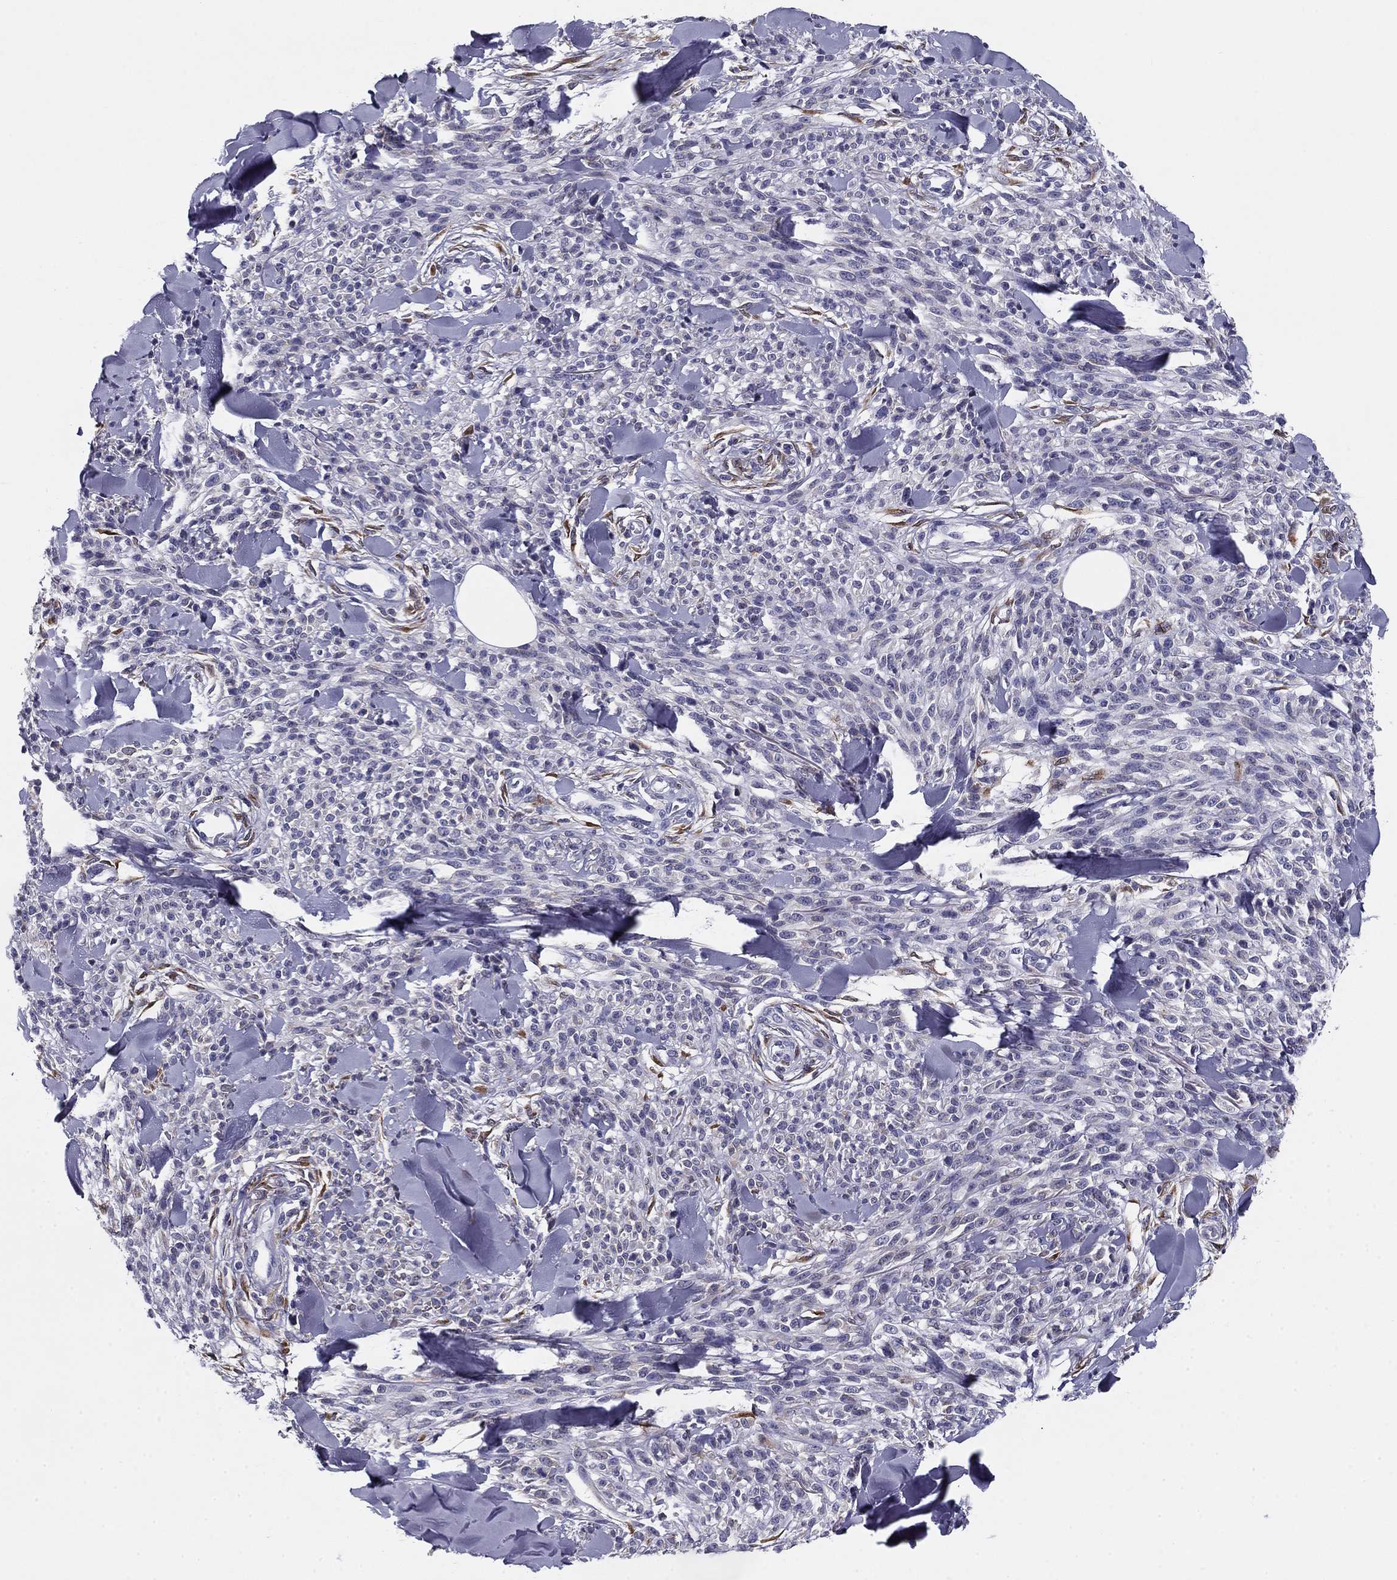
{"staining": {"intensity": "negative", "quantity": "none", "location": "none"}, "tissue": "melanoma", "cell_type": "Tumor cells", "image_type": "cancer", "snomed": [{"axis": "morphology", "description": "Malignant melanoma, NOS"}, {"axis": "topography", "description": "Skin"}, {"axis": "topography", "description": "Skin of trunk"}], "caption": "Tumor cells show no significant positivity in malignant melanoma.", "gene": "TMED3", "patient": {"sex": "male", "age": 74}}